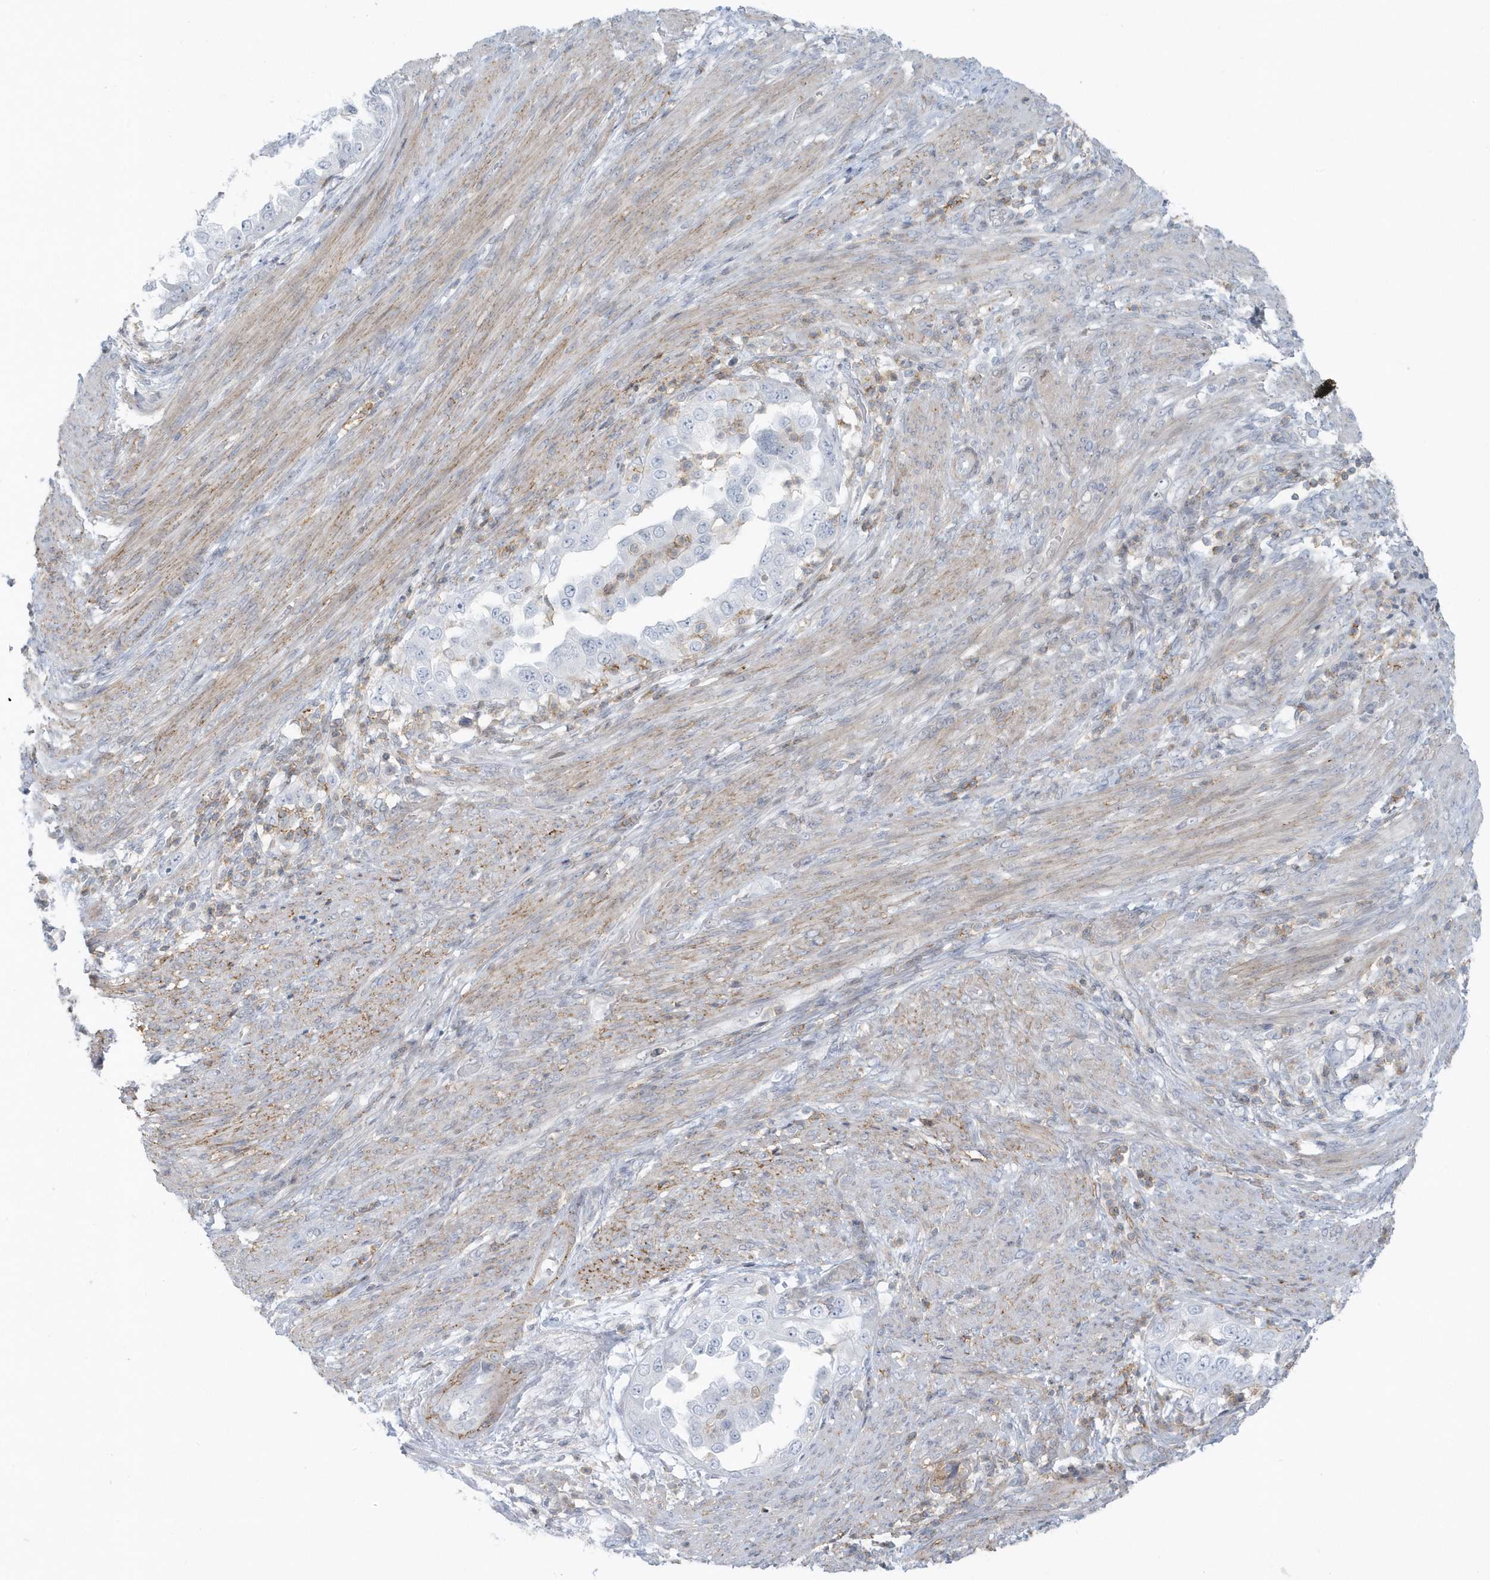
{"staining": {"intensity": "negative", "quantity": "none", "location": "none"}, "tissue": "endometrial cancer", "cell_type": "Tumor cells", "image_type": "cancer", "snomed": [{"axis": "morphology", "description": "Adenocarcinoma, NOS"}, {"axis": "topography", "description": "Endometrium"}], "caption": "Image shows no protein expression in tumor cells of endometrial adenocarcinoma tissue. (DAB IHC visualized using brightfield microscopy, high magnification).", "gene": "CACNB2", "patient": {"sex": "female", "age": 85}}